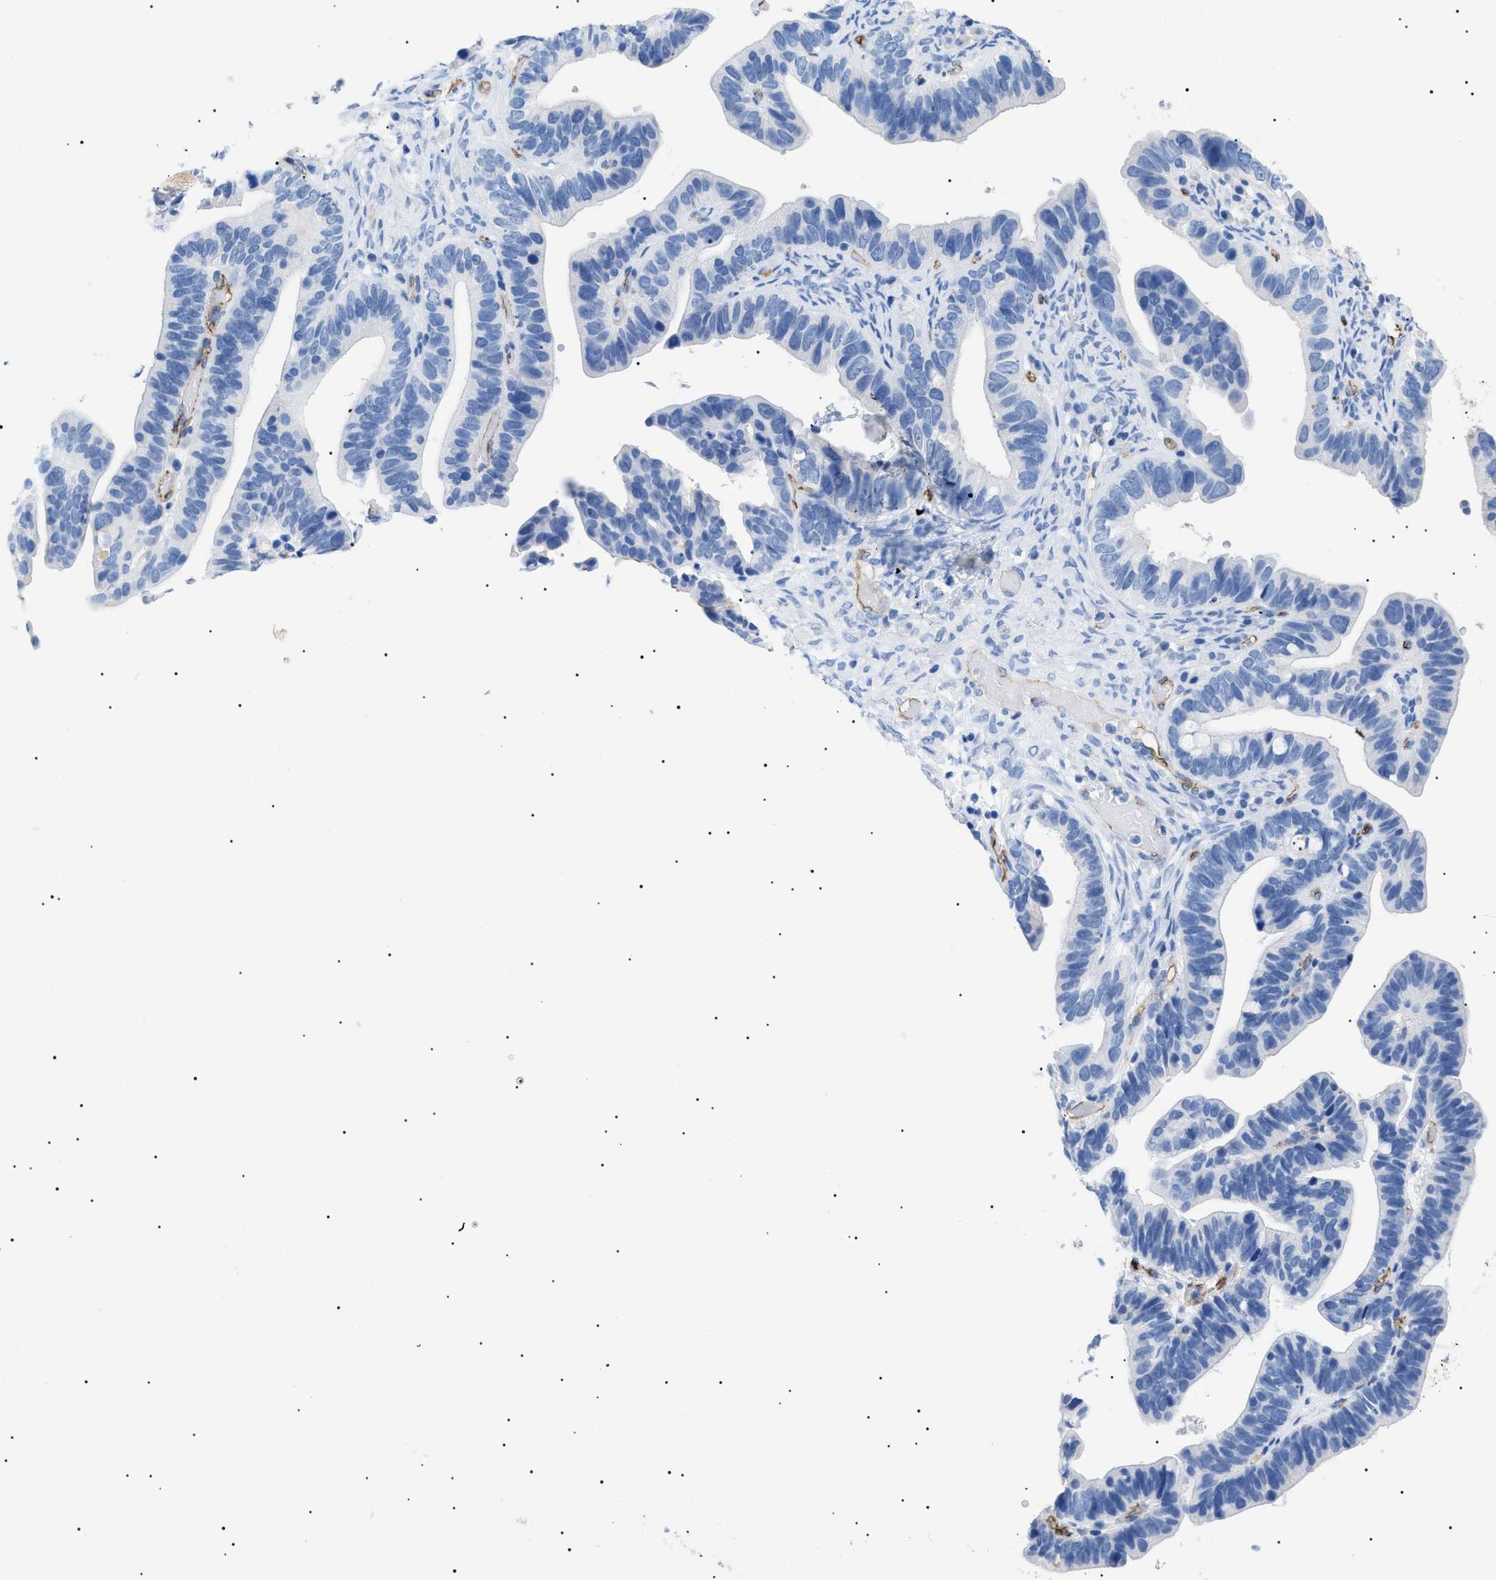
{"staining": {"intensity": "negative", "quantity": "none", "location": "none"}, "tissue": "ovarian cancer", "cell_type": "Tumor cells", "image_type": "cancer", "snomed": [{"axis": "morphology", "description": "Cystadenocarcinoma, serous, NOS"}, {"axis": "topography", "description": "Ovary"}], "caption": "Immunohistochemistry (IHC) micrograph of neoplastic tissue: human serous cystadenocarcinoma (ovarian) stained with DAB (3,3'-diaminobenzidine) exhibits no significant protein expression in tumor cells. (Immunohistochemistry, brightfield microscopy, high magnification).", "gene": "PODXL", "patient": {"sex": "female", "age": 56}}